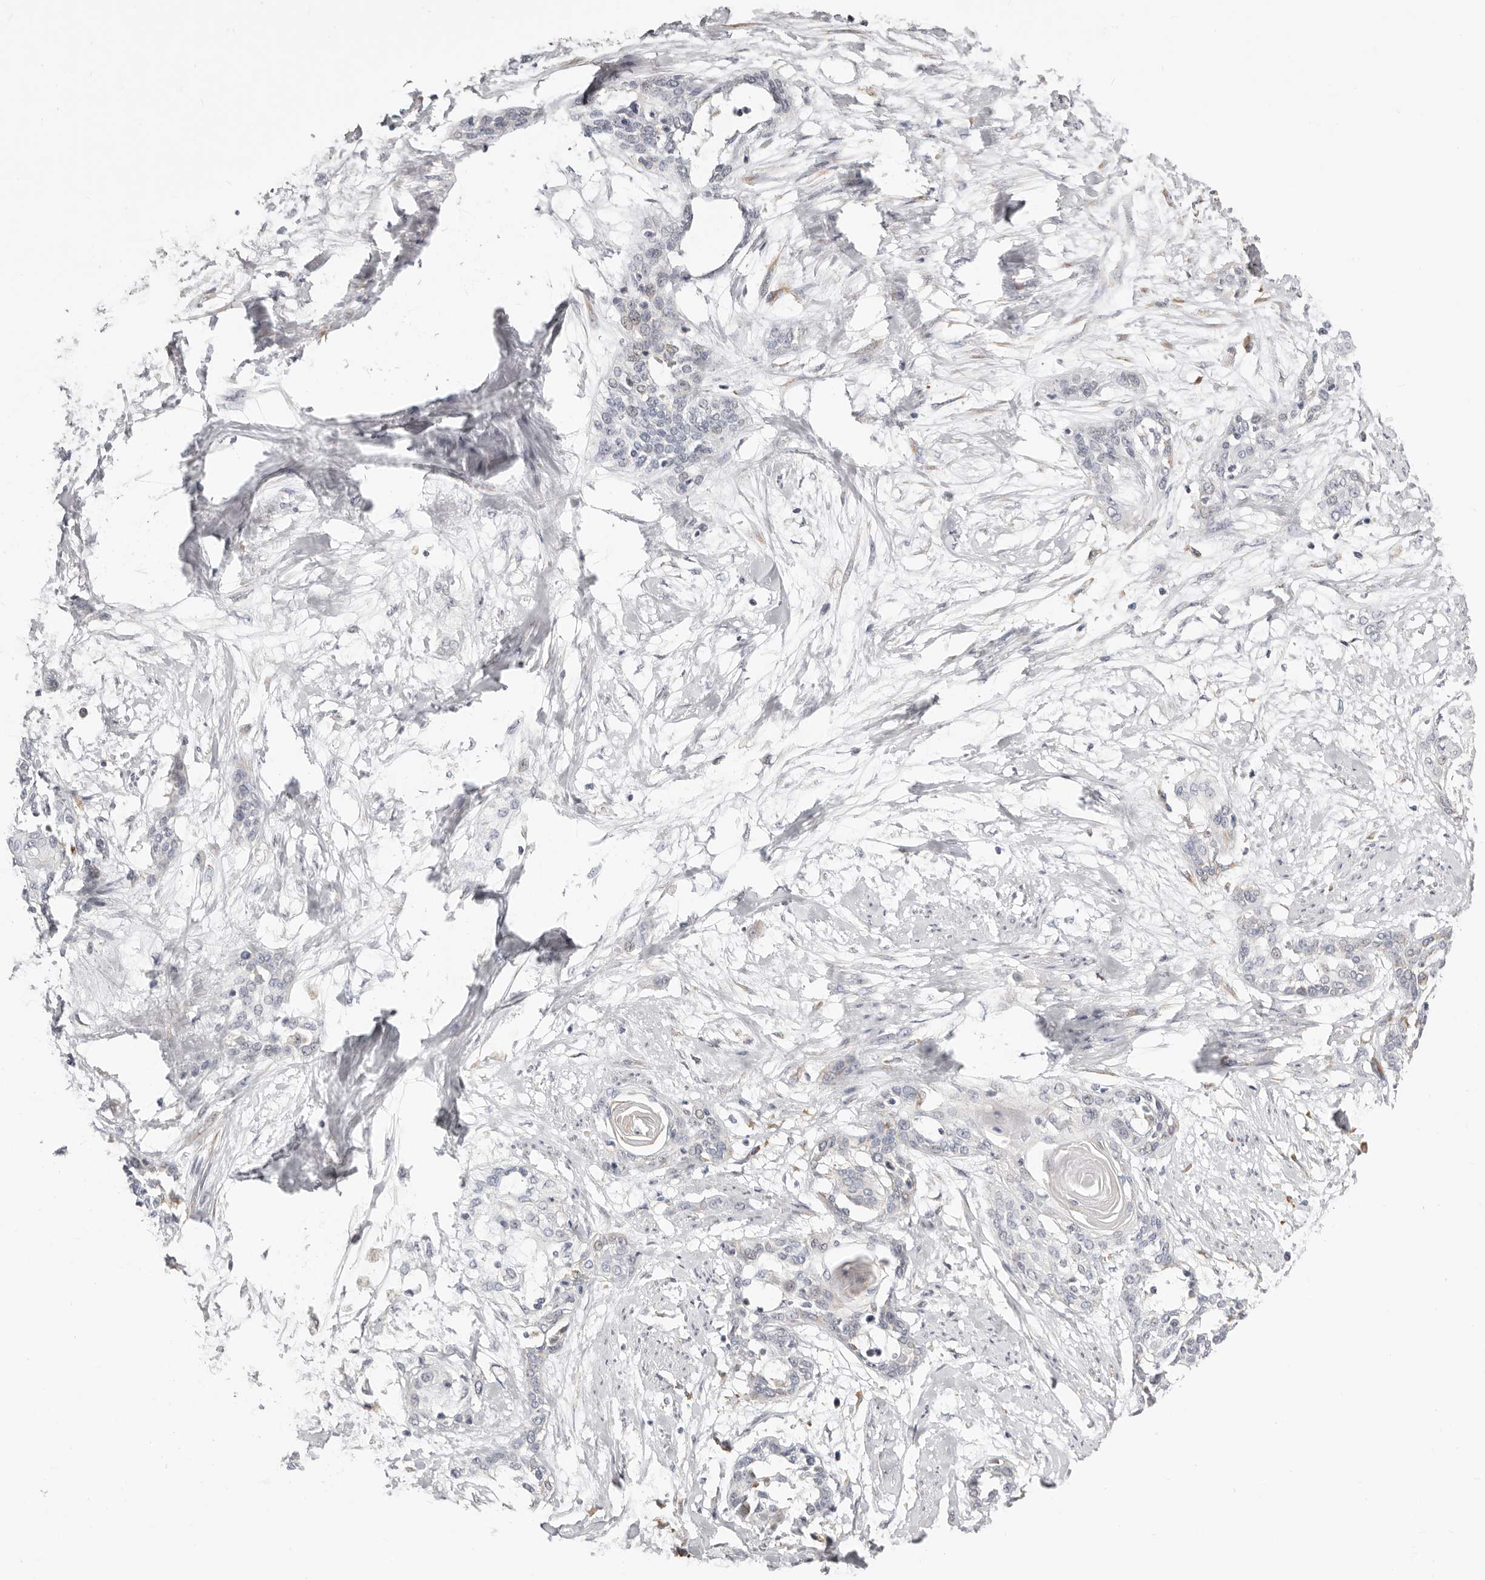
{"staining": {"intensity": "negative", "quantity": "none", "location": "none"}, "tissue": "cervical cancer", "cell_type": "Tumor cells", "image_type": "cancer", "snomed": [{"axis": "morphology", "description": "Squamous cell carcinoma, NOS"}, {"axis": "topography", "description": "Cervix"}], "caption": "Tumor cells are negative for protein expression in human cervical cancer. (Brightfield microscopy of DAB immunohistochemistry at high magnification).", "gene": "IL32", "patient": {"sex": "female", "age": 57}}